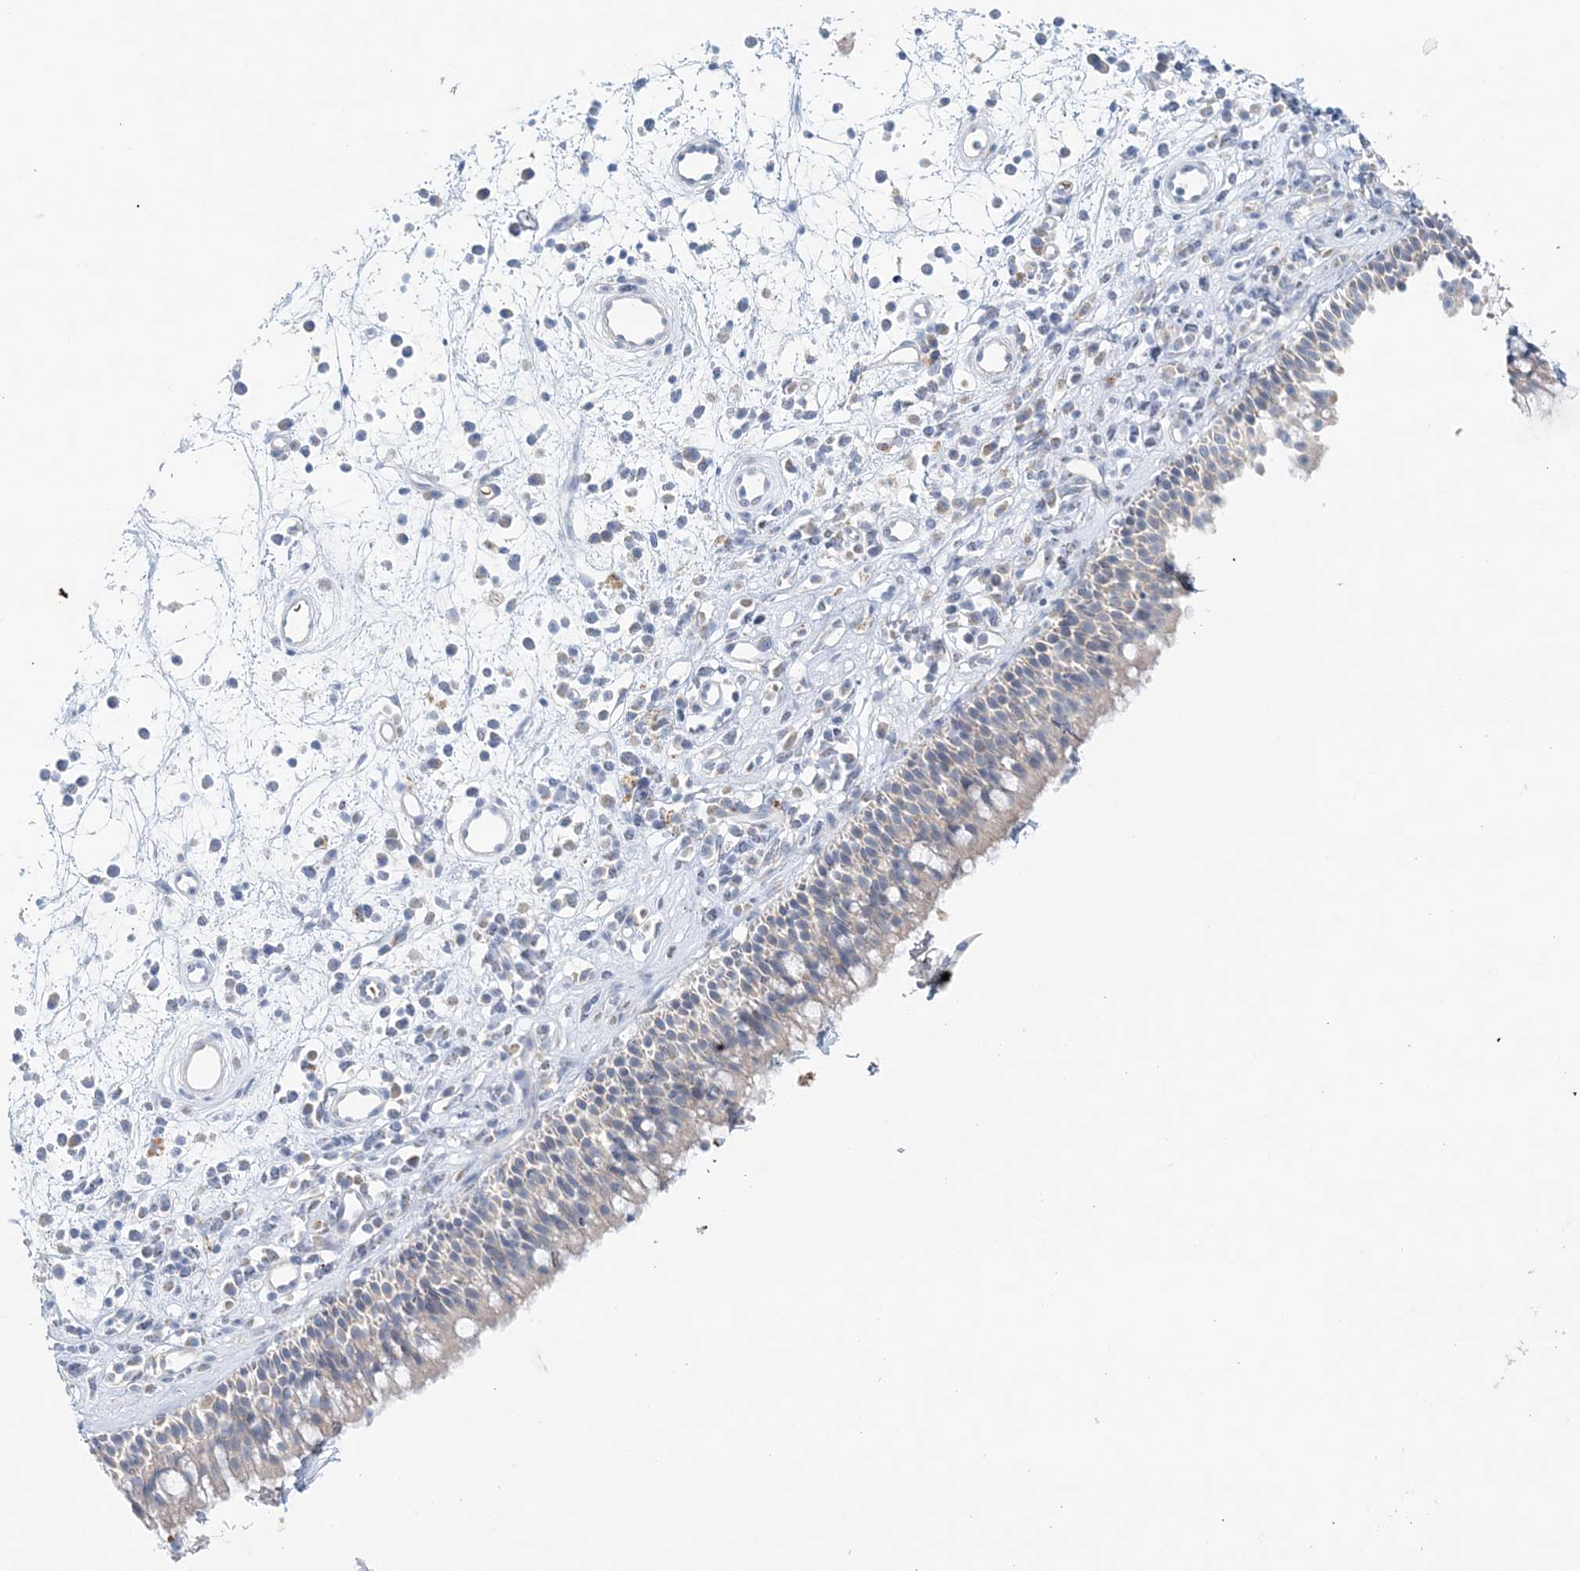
{"staining": {"intensity": "weak", "quantity": "25%-75%", "location": "cytoplasmic/membranous"}, "tissue": "nasopharynx", "cell_type": "Respiratory epithelial cells", "image_type": "normal", "snomed": [{"axis": "morphology", "description": "Normal tissue, NOS"}, {"axis": "morphology", "description": "Inflammation, NOS"}, {"axis": "morphology", "description": "Malignant melanoma, Metastatic site"}, {"axis": "topography", "description": "Nasopharynx"}], "caption": "IHC (DAB) staining of benign nasopharynx reveals weak cytoplasmic/membranous protein expression in about 25%-75% of respiratory epithelial cells.", "gene": "TTI1", "patient": {"sex": "male", "age": 70}}